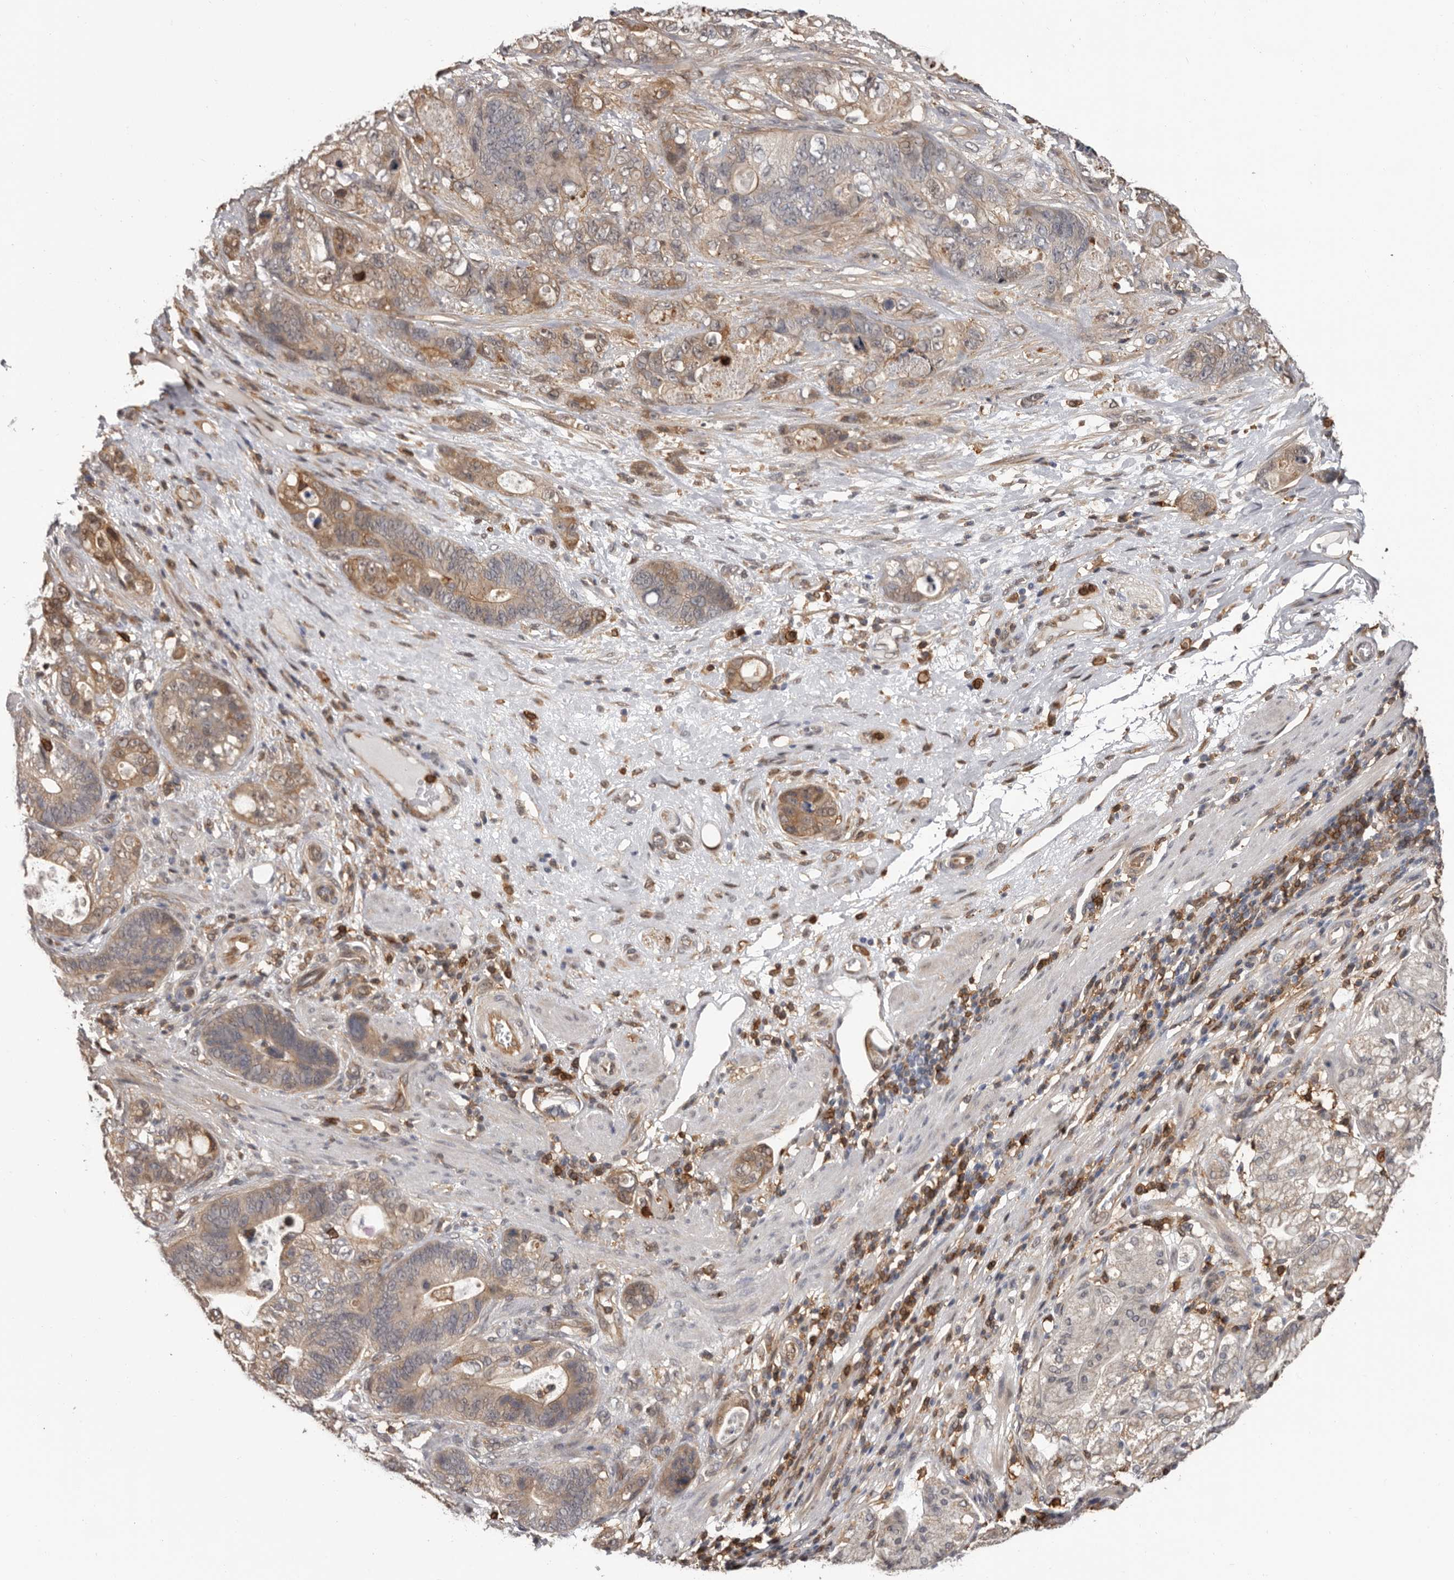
{"staining": {"intensity": "moderate", "quantity": "25%-75%", "location": "cytoplasmic/membranous"}, "tissue": "stomach cancer", "cell_type": "Tumor cells", "image_type": "cancer", "snomed": [{"axis": "morphology", "description": "Normal tissue, NOS"}, {"axis": "morphology", "description": "Adenocarcinoma, NOS"}, {"axis": "topography", "description": "Stomach"}], "caption": "Immunohistochemical staining of stomach cancer (adenocarcinoma) shows medium levels of moderate cytoplasmic/membranous positivity in about 25%-75% of tumor cells. Using DAB (brown) and hematoxylin (blue) stains, captured at high magnification using brightfield microscopy.", "gene": "PRR12", "patient": {"sex": "female", "age": 89}}